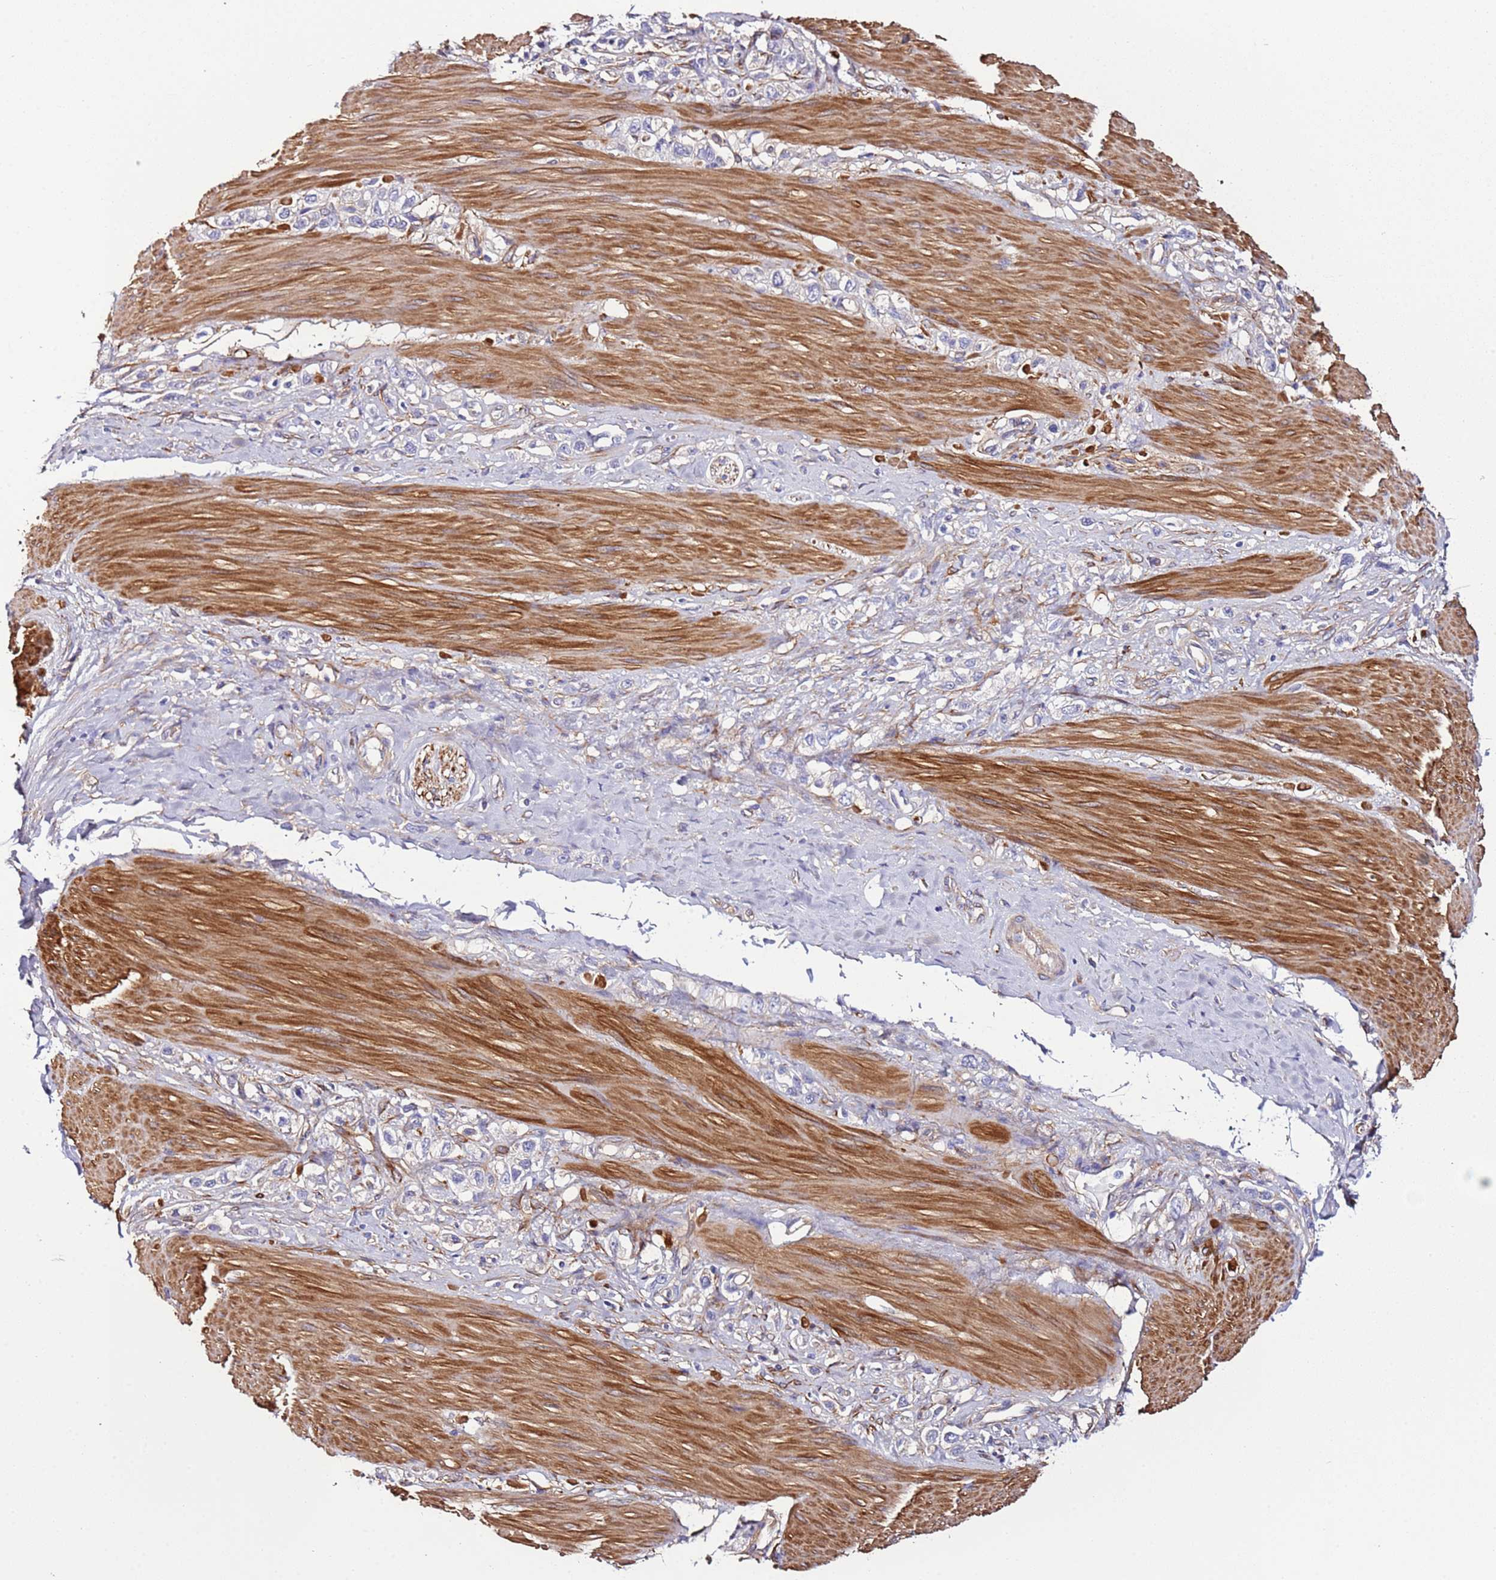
{"staining": {"intensity": "negative", "quantity": "none", "location": "none"}, "tissue": "stomach cancer", "cell_type": "Tumor cells", "image_type": "cancer", "snomed": [{"axis": "morphology", "description": "Adenocarcinoma, NOS"}, {"axis": "topography", "description": "Stomach"}], "caption": "IHC image of neoplastic tissue: stomach cancer (adenocarcinoma) stained with DAB (3,3'-diaminobenzidine) reveals no significant protein expression in tumor cells.", "gene": "FAM174C", "patient": {"sex": "female", "age": 65}}